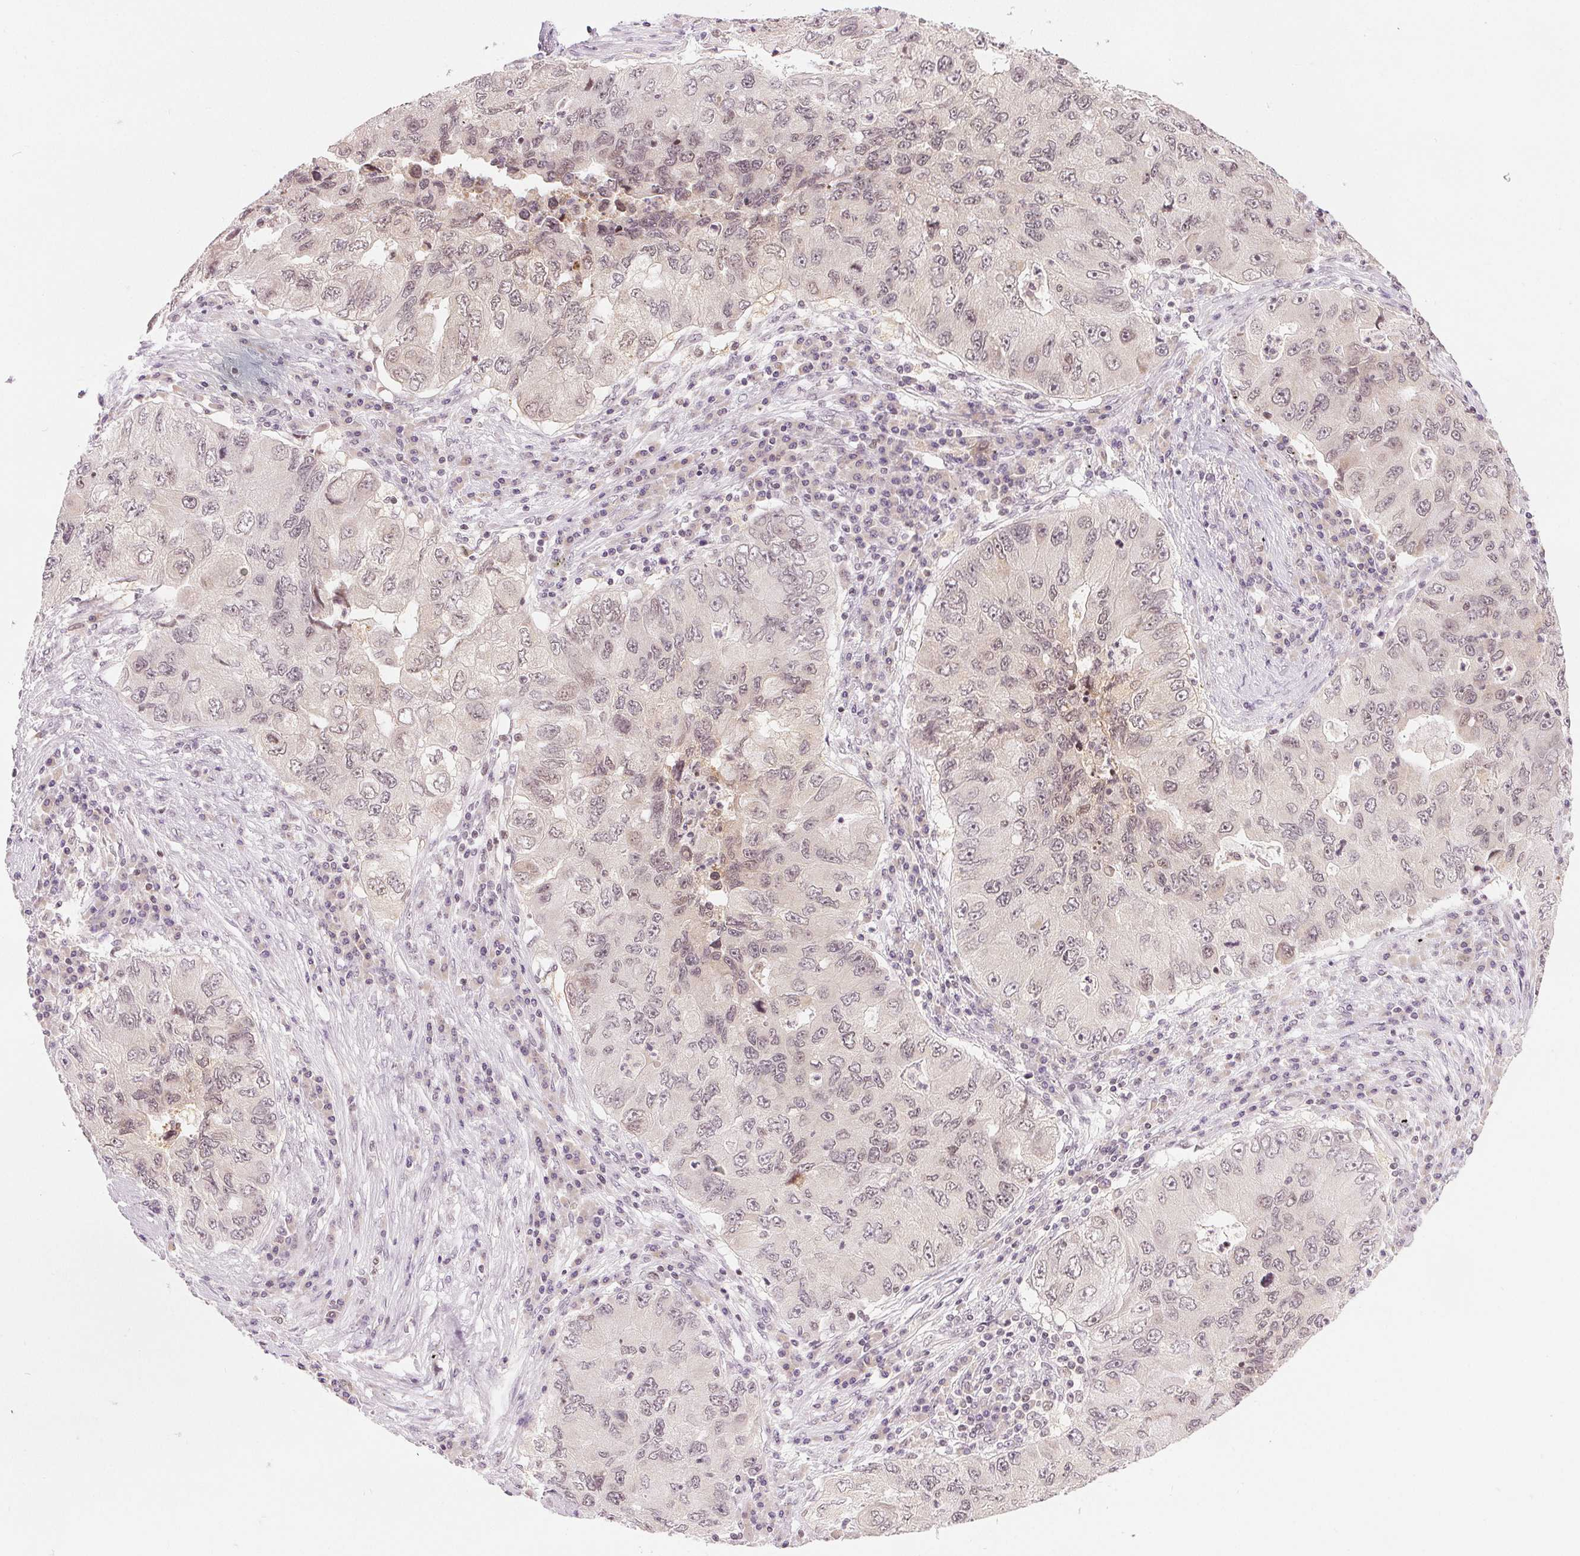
{"staining": {"intensity": "weak", "quantity": "<25%", "location": "nuclear"}, "tissue": "lung cancer", "cell_type": "Tumor cells", "image_type": "cancer", "snomed": [{"axis": "morphology", "description": "Adenocarcinoma, NOS"}, {"axis": "morphology", "description": "Adenocarcinoma, metastatic, NOS"}, {"axis": "topography", "description": "Lymph node"}, {"axis": "topography", "description": "Lung"}], "caption": "Tumor cells show no significant protein staining in lung adenocarcinoma.", "gene": "DEK", "patient": {"sex": "female", "age": 54}}